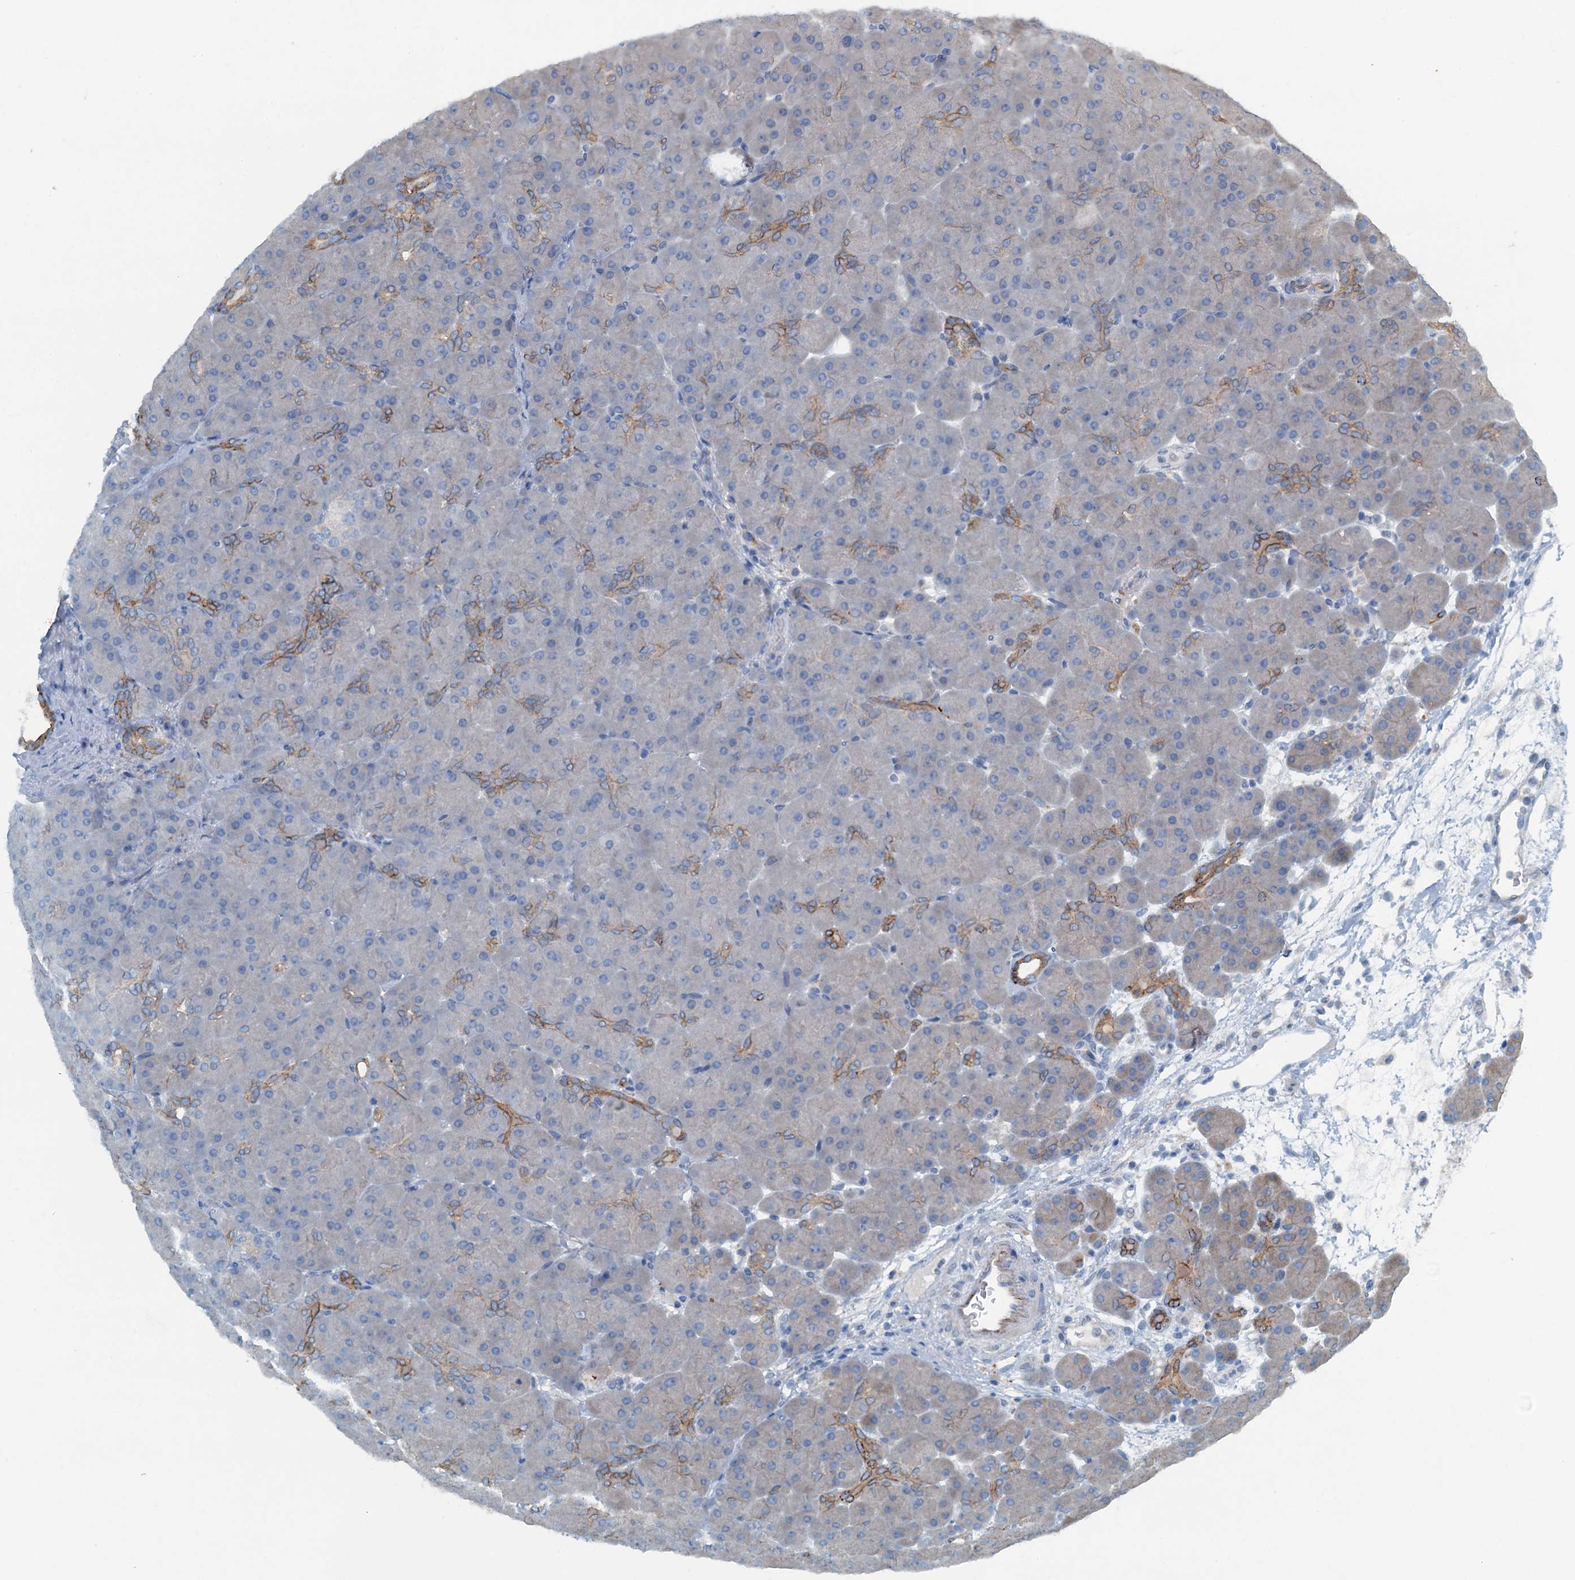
{"staining": {"intensity": "moderate", "quantity": "<25%", "location": "cytoplasmic/membranous"}, "tissue": "pancreas", "cell_type": "Exocrine glandular cells", "image_type": "normal", "snomed": [{"axis": "morphology", "description": "Normal tissue, NOS"}, {"axis": "topography", "description": "Pancreas"}], "caption": "Moderate cytoplasmic/membranous positivity for a protein is appreciated in approximately <25% of exocrine glandular cells of normal pancreas using immunohistochemistry.", "gene": "CBLIF", "patient": {"sex": "male", "age": 66}}